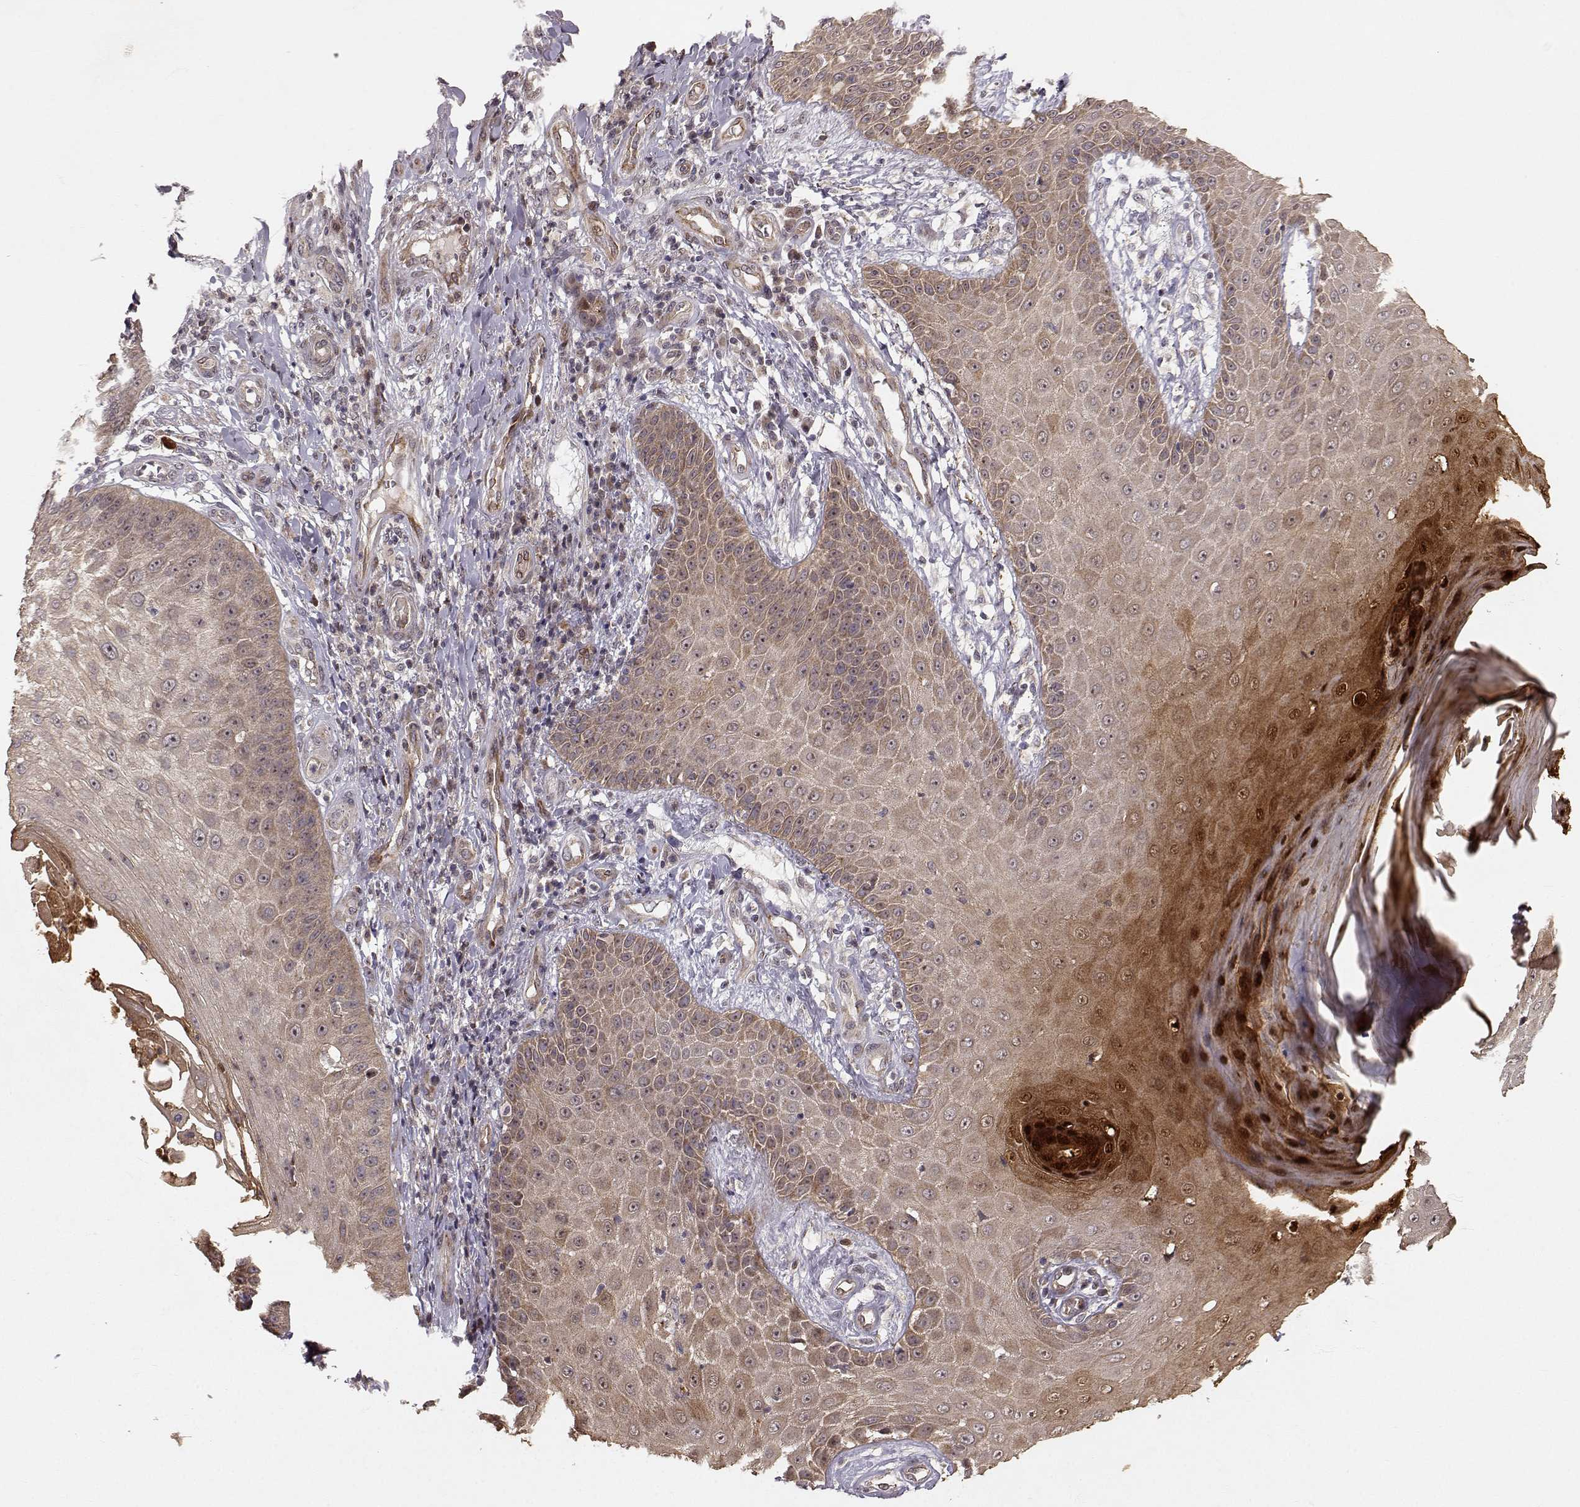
{"staining": {"intensity": "weak", "quantity": ">75%", "location": "cytoplasmic/membranous"}, "tissue": "skin cancer", "cell_type": "Tumor cells", "image_type": "cancer", "snomed": [{"axis": "morphology", "description": "Squamous cell carcinoma, NOS"}, {"axis": "topography", "description": "Skin"}], "caption": "A low amount of weak cytoplasmic/membranous positivity is appreciated in about >75% of tumor cells in squamous cell carcinoma (skin) tissue.", "gene": "APC", "patient": {"sex": "male", "age": 70}}